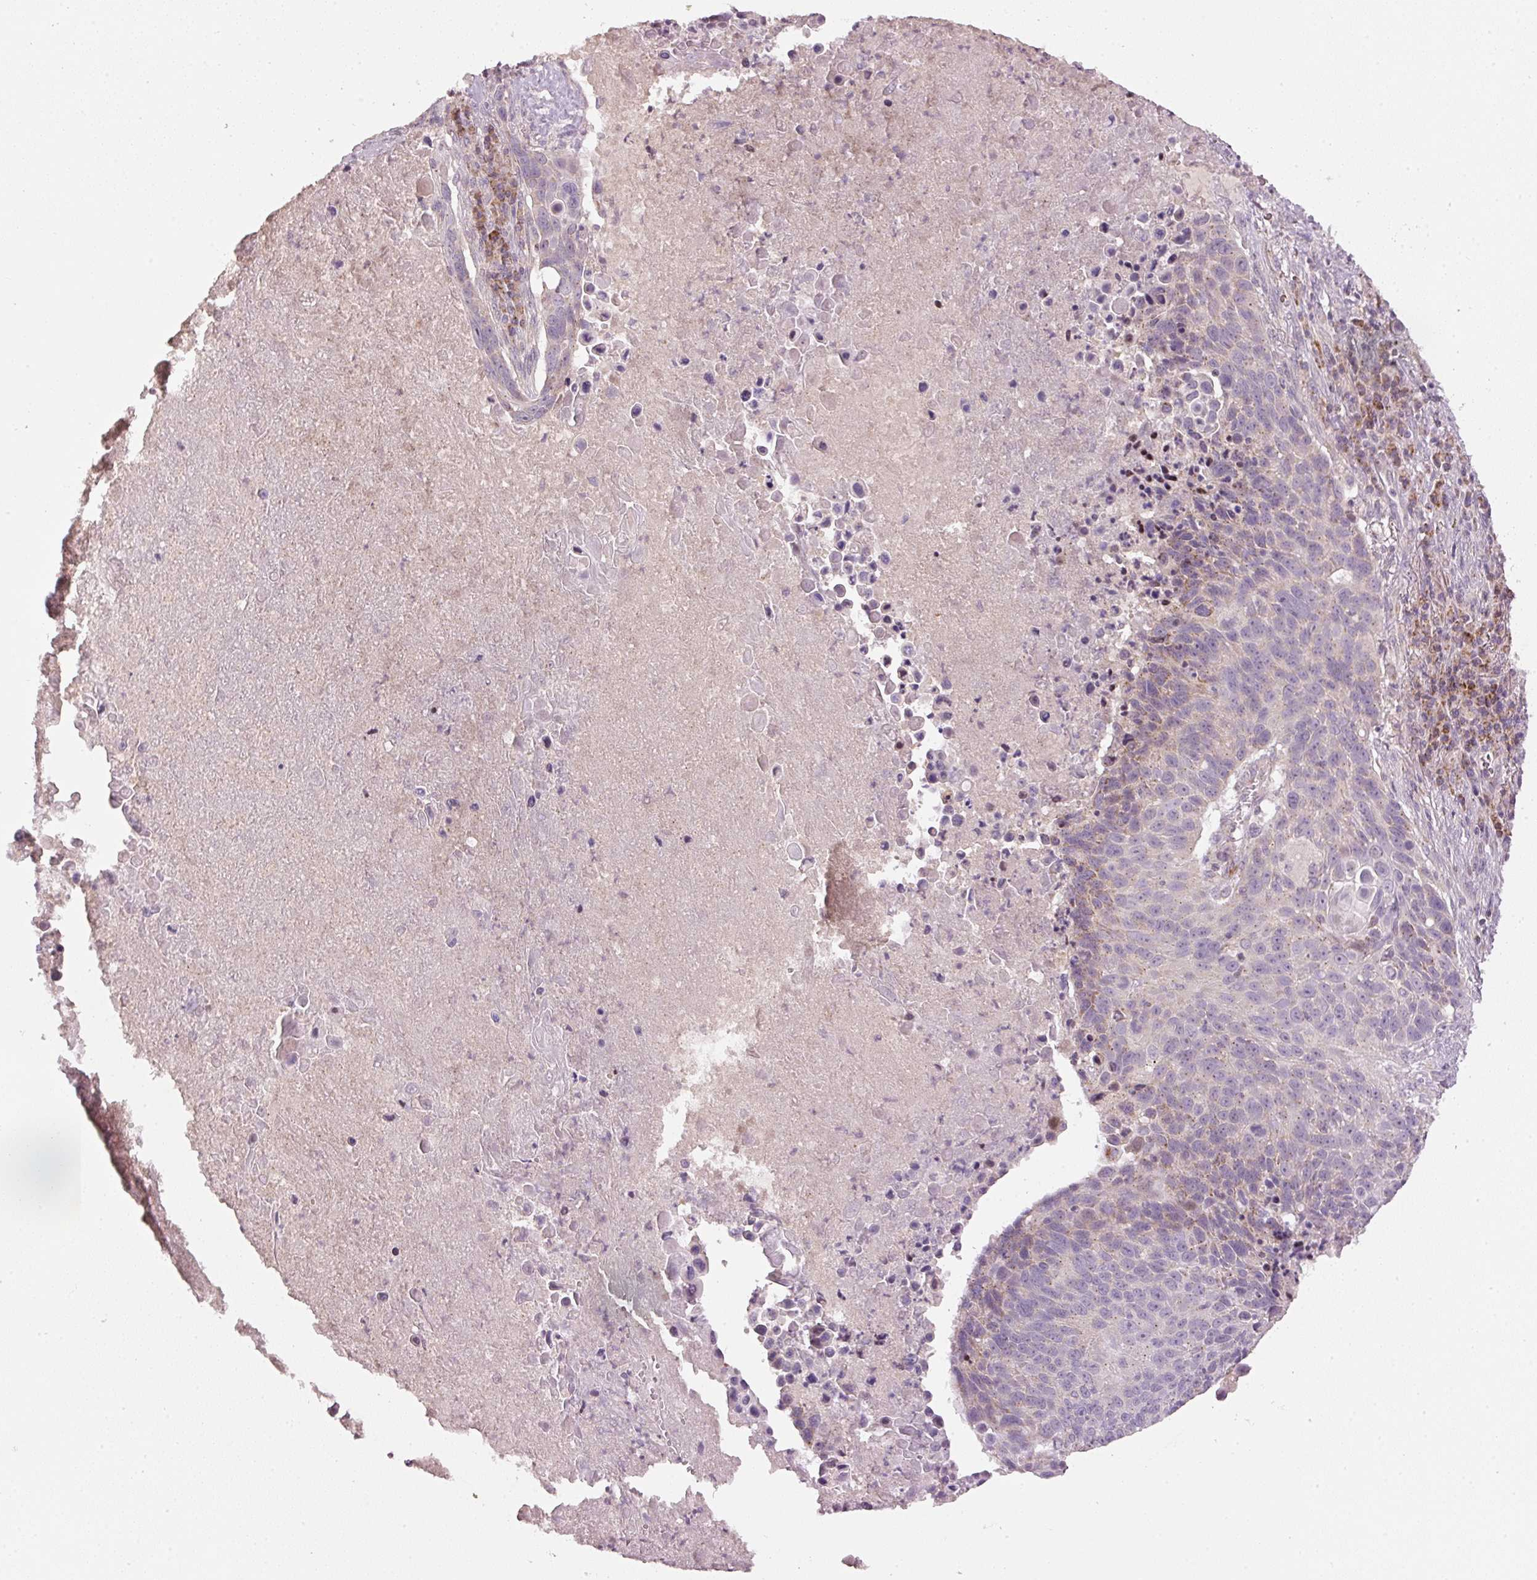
{"staining": {"intensity": "weak", "quantity": "<25%", "location": "cytoplasmic/membranous"}, "tissue": "lung cancer", "cell_type": "Tumor cells", "image_type": "cancer", "snomed": [{"axis": "morphology", "description": "Squamous cell carcinoma, NOS"}, {"axis": "topography", "description": "Lung"}], "caption": "Micrograph shows no significant protein positivity in tumor cells of lung cancer. (DAB (3,3'-diaminobenzidine) immunohistochemistry (IHC) with hematoxylin counter stain).", "gene": "TOB2", "patient": {"sex": "male", "age": 78}}